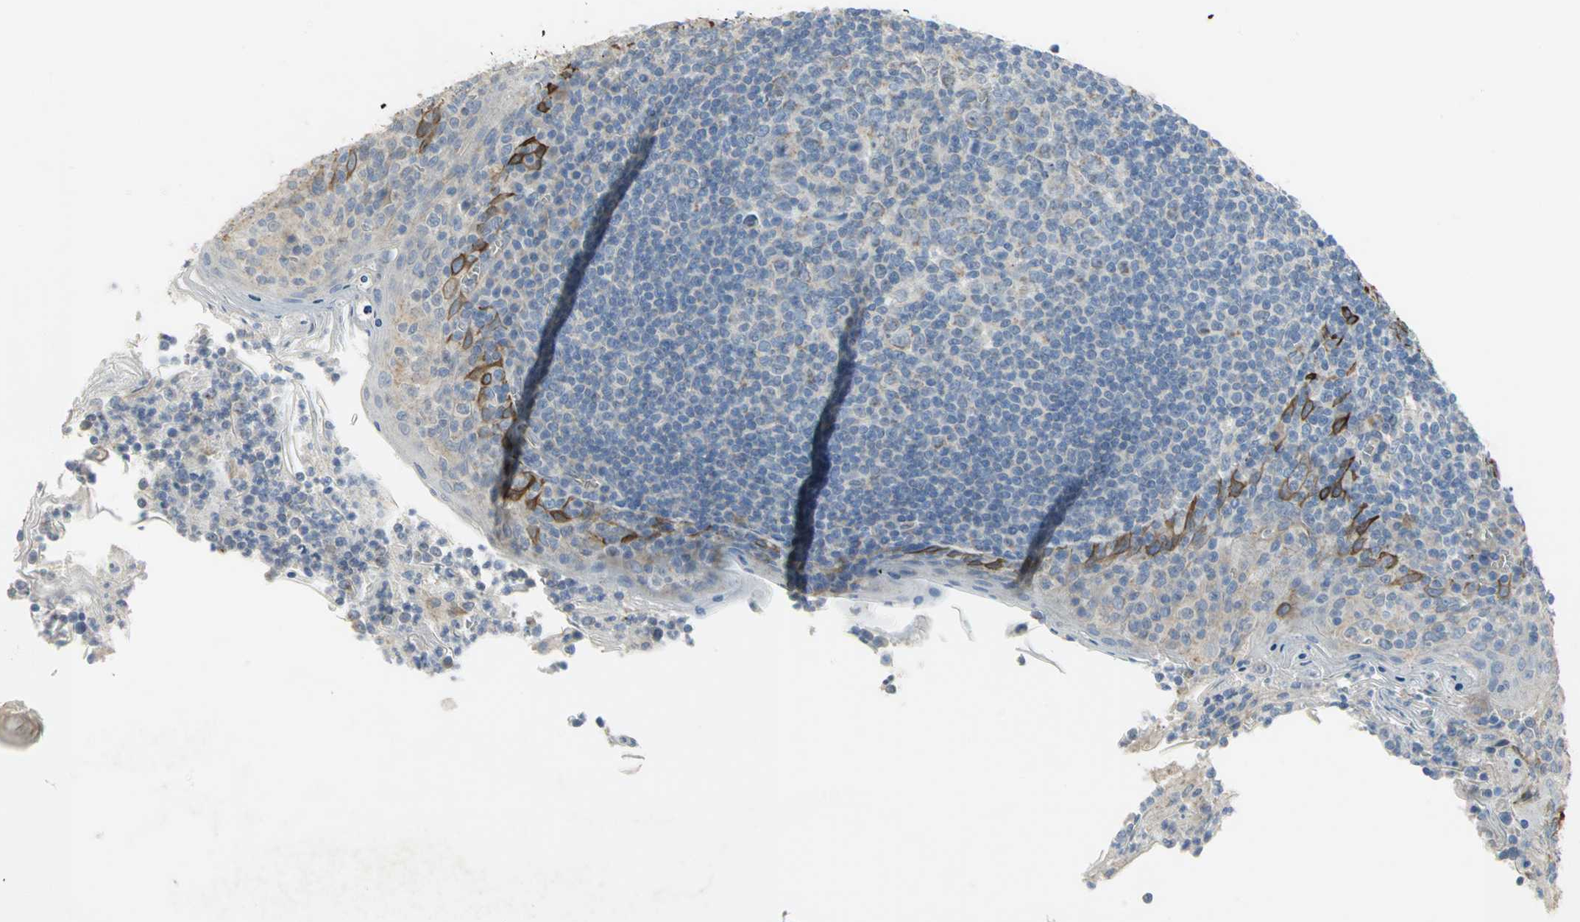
{"staining": {"intensity": "negative", "quantity": "none", "location": "none"}, "tissue": "tonsil", "cell_type": "Germinal center cells", "image_type": "normal", "snomed": [{"axis": "morphology", "description": "Normal tissue, NOS"}, {"axis": "topography", "description": "Tonsil"}], "caption": "This is an immunohistochemistry micrograph of normal tonsil. There is no staining in germinal center cells.", "gene": "HTR1F", "patient": {"sex": "male", "age": 31}}